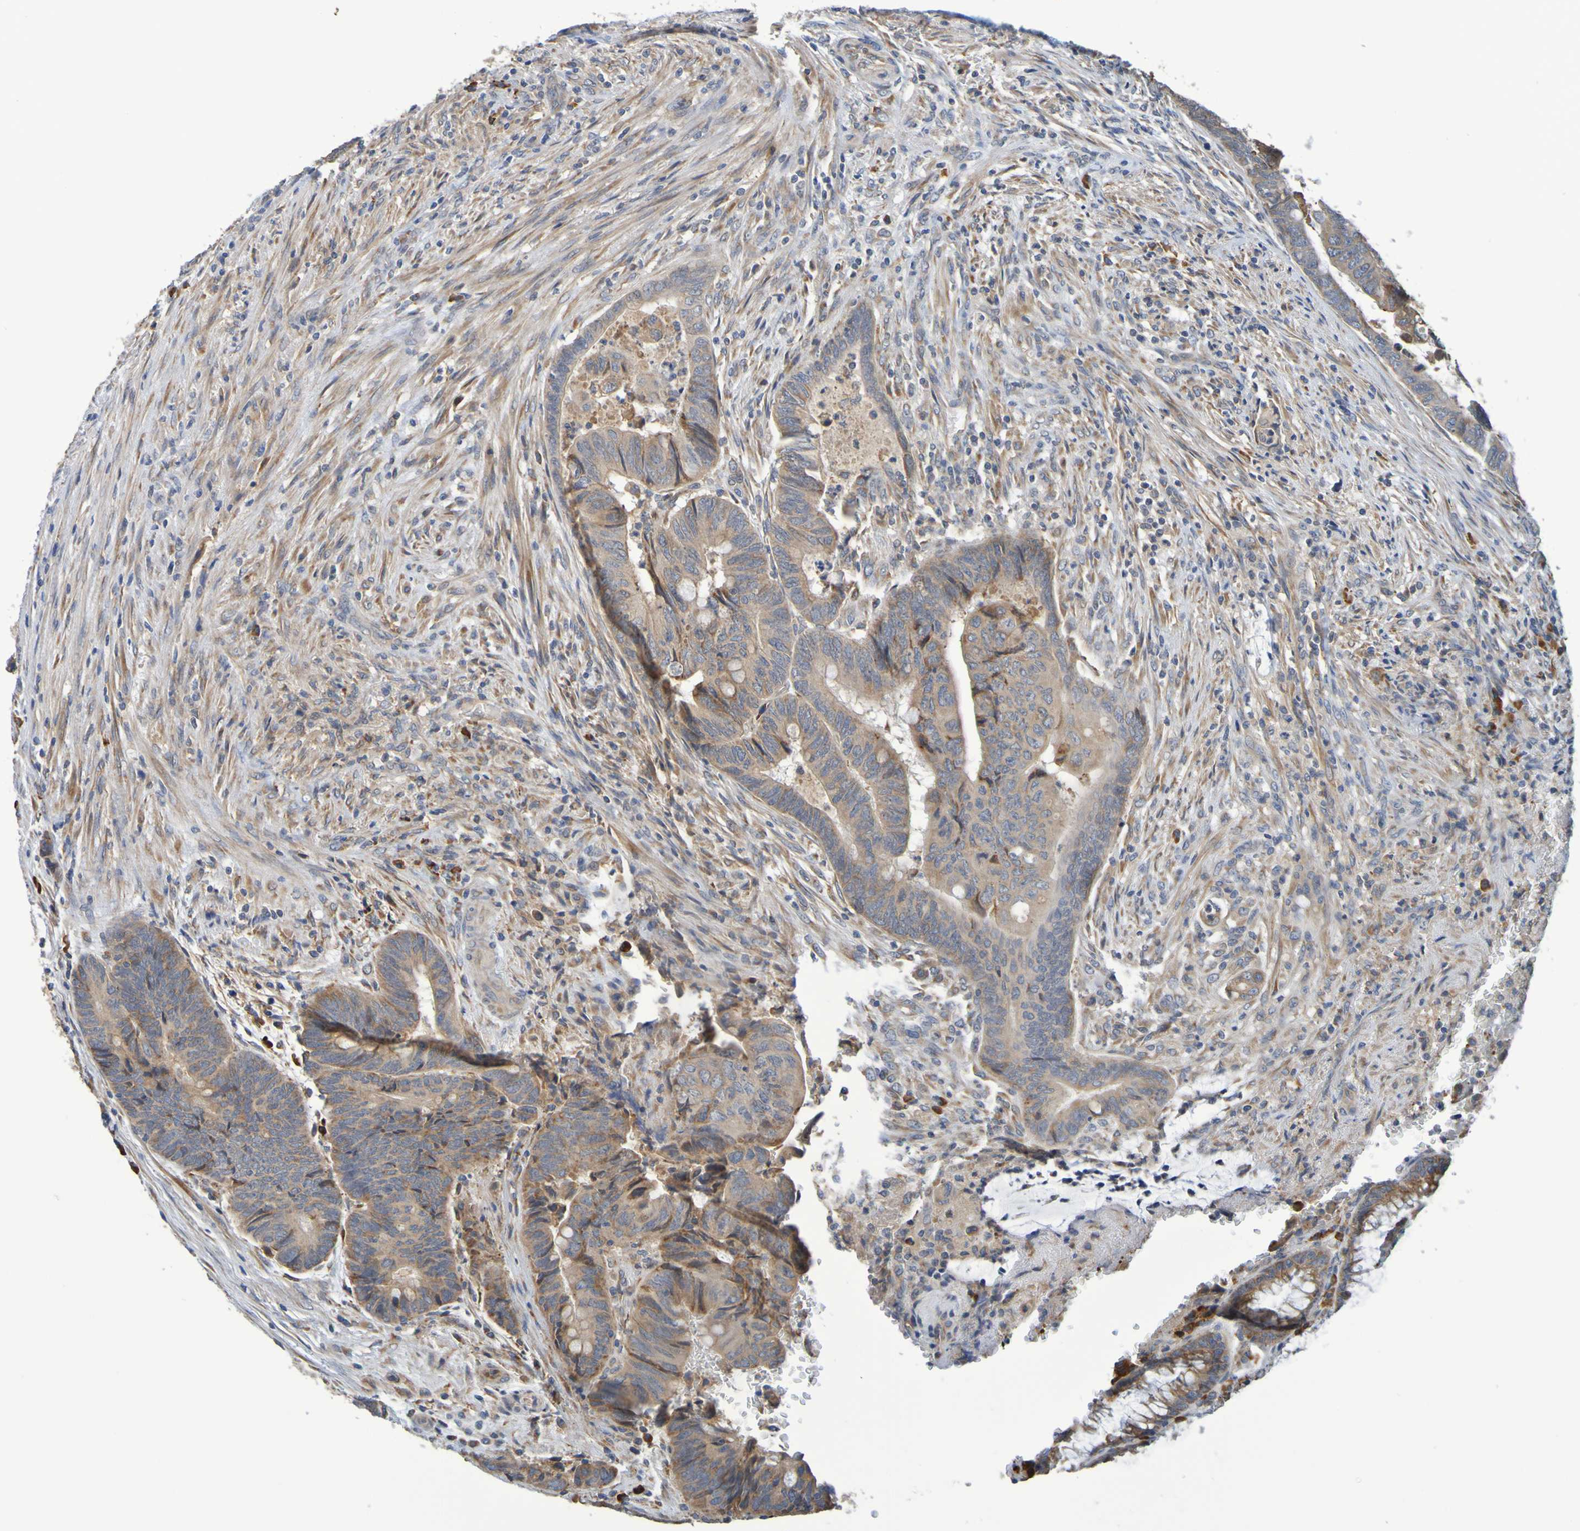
{"staining": {"intensity": "weak", "quantity": ">75%", "location": "cytoplasmic/membranous"}, "tissue": "colorectal cancer", "cell_type": "Tumor cells", "image_type": "cancer", "snomed": [{"axis": "morphology", "description": "Normal tissue, NOS"}, {"axis": "morphology", "description": "Adenocarcinoma, NOS"}, {"axis": "topography", "description": "Rectum"}, {"axis": "topography", "description": "Peripheral nerve tissue"}], "caption": "Human adenocarcinoma (colorectal) stained for a protein (brown) exhibits weak cytoplasmic/membranous positive staining in approximately >75% of tumor cells.", "gene": "CLDN18", "patient": {"sex": "male", "age": 92}}